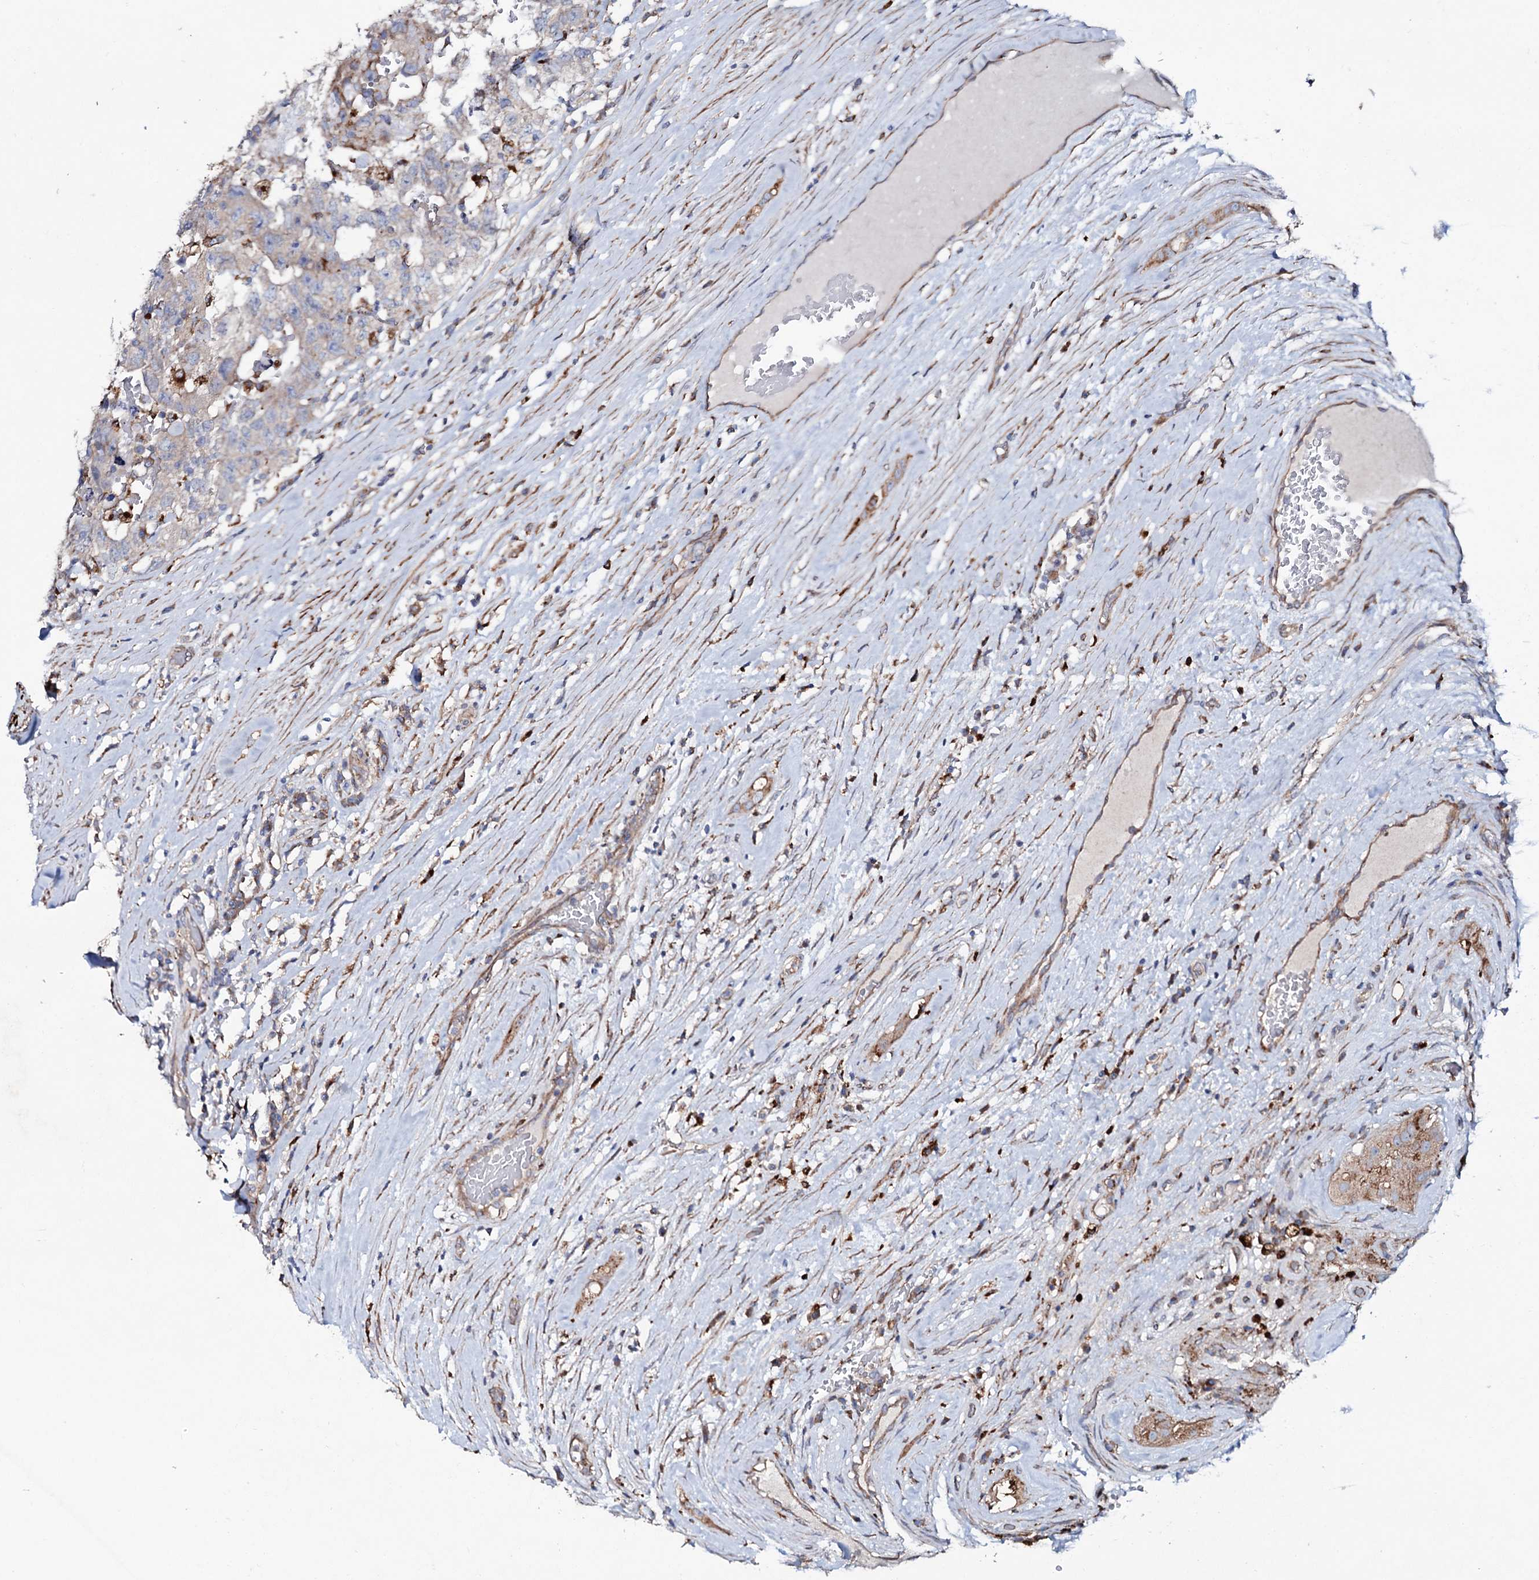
{"staining": {"intensity": "negative", "quantity": "none", "location": "none"}, "tissue": "testis cancer", "cell_type": "Tumor cells", "image_type": "cancer", "snomed": [{"axis": "morphology", "description": "Carcinoma, Embryonal, NOS"}, {"axis": "topography", "description": "Testis"}], "caption": "This image is of testis embryonal carcinoma stained with IHC to label a protein in brown with the nuclei are counter-stained blue. There is no positivity in tumor cells.", "gene": "P2RX4", "patient": {"sex": "male", "age": 26}}